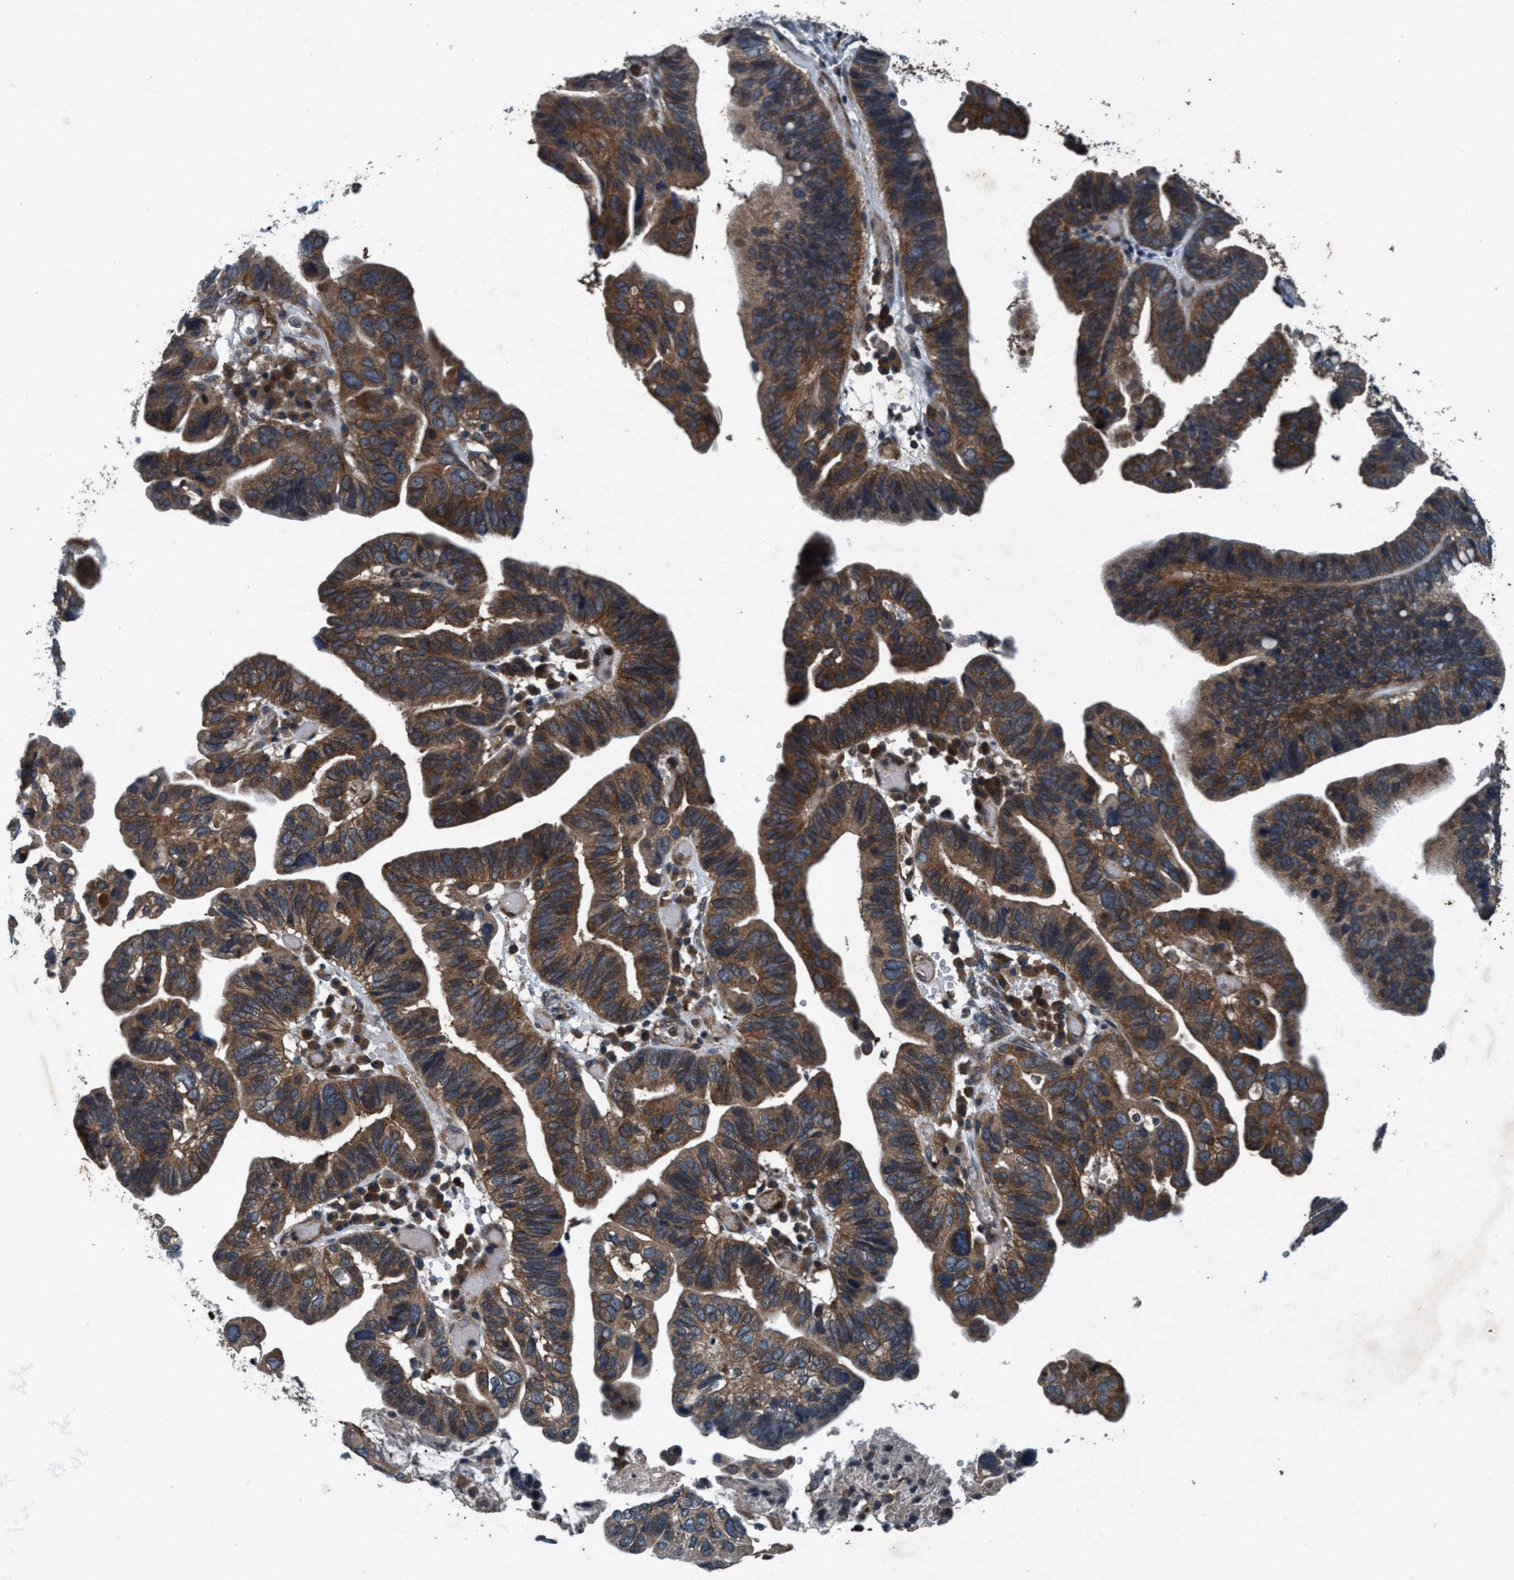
{"staining": {"intensity": "moderate", "quantity": ">75%", "location": "cytoplasmic/membranous"}, "tissue": "ovarian cancer", "cell_type": "Tumor cells", "image_type": "cancer", "snomed": [{"axis": "morphology", "description": "Cystadenocarcinoma, serous, NOS"}, {"axis": "topography", "description": "Ovary"}], "caption": "This is a micrograph of IHC staining of serous cystadenocarcinoma (ovarian), which shows moderate staining in the cytoplasmic/membranous of tumor cells.", "gene": "AKT1S1", "patient": {"sex": "female", "age": 56}}